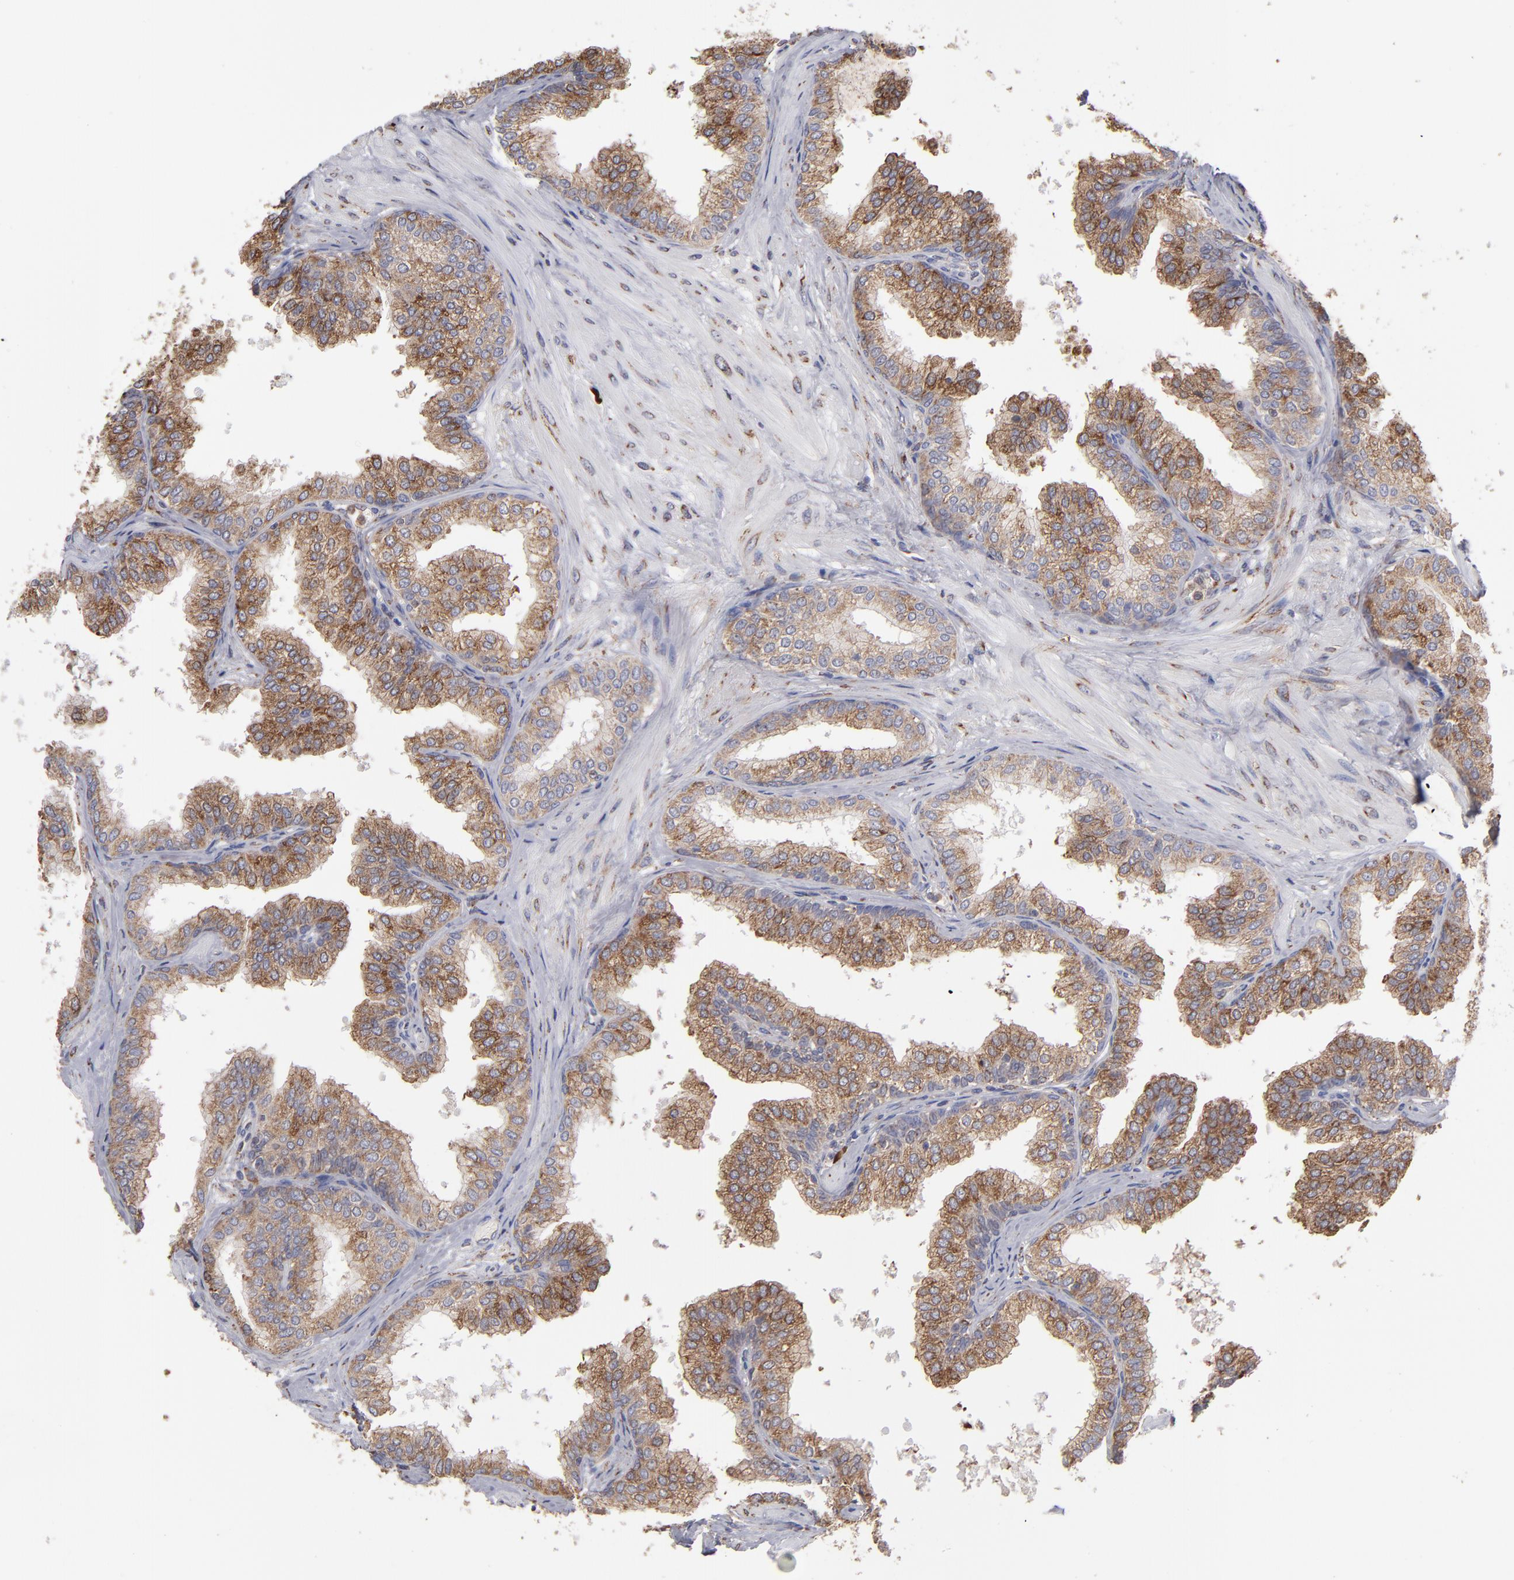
{"staining": {"intensity": "moderate", "quantity": ">75%", "location": "cytoplasmic/membranous"}, "tissue": "prostate", "cell_type": "Glandular cells", "image_type": "normal", "snomed": [{"axis": "morphology", "description": "Normal tissue, NOS"}, {"axis": "topography", "description": "Prostate"}], "caption": "Protein expression analysis of benign human prostate reveals moderate cytoplasmic/membranous positivity in approximately >75% of glandular cells.", "gene": "SND1", "patient": {"sex": "male", "age": 60}}